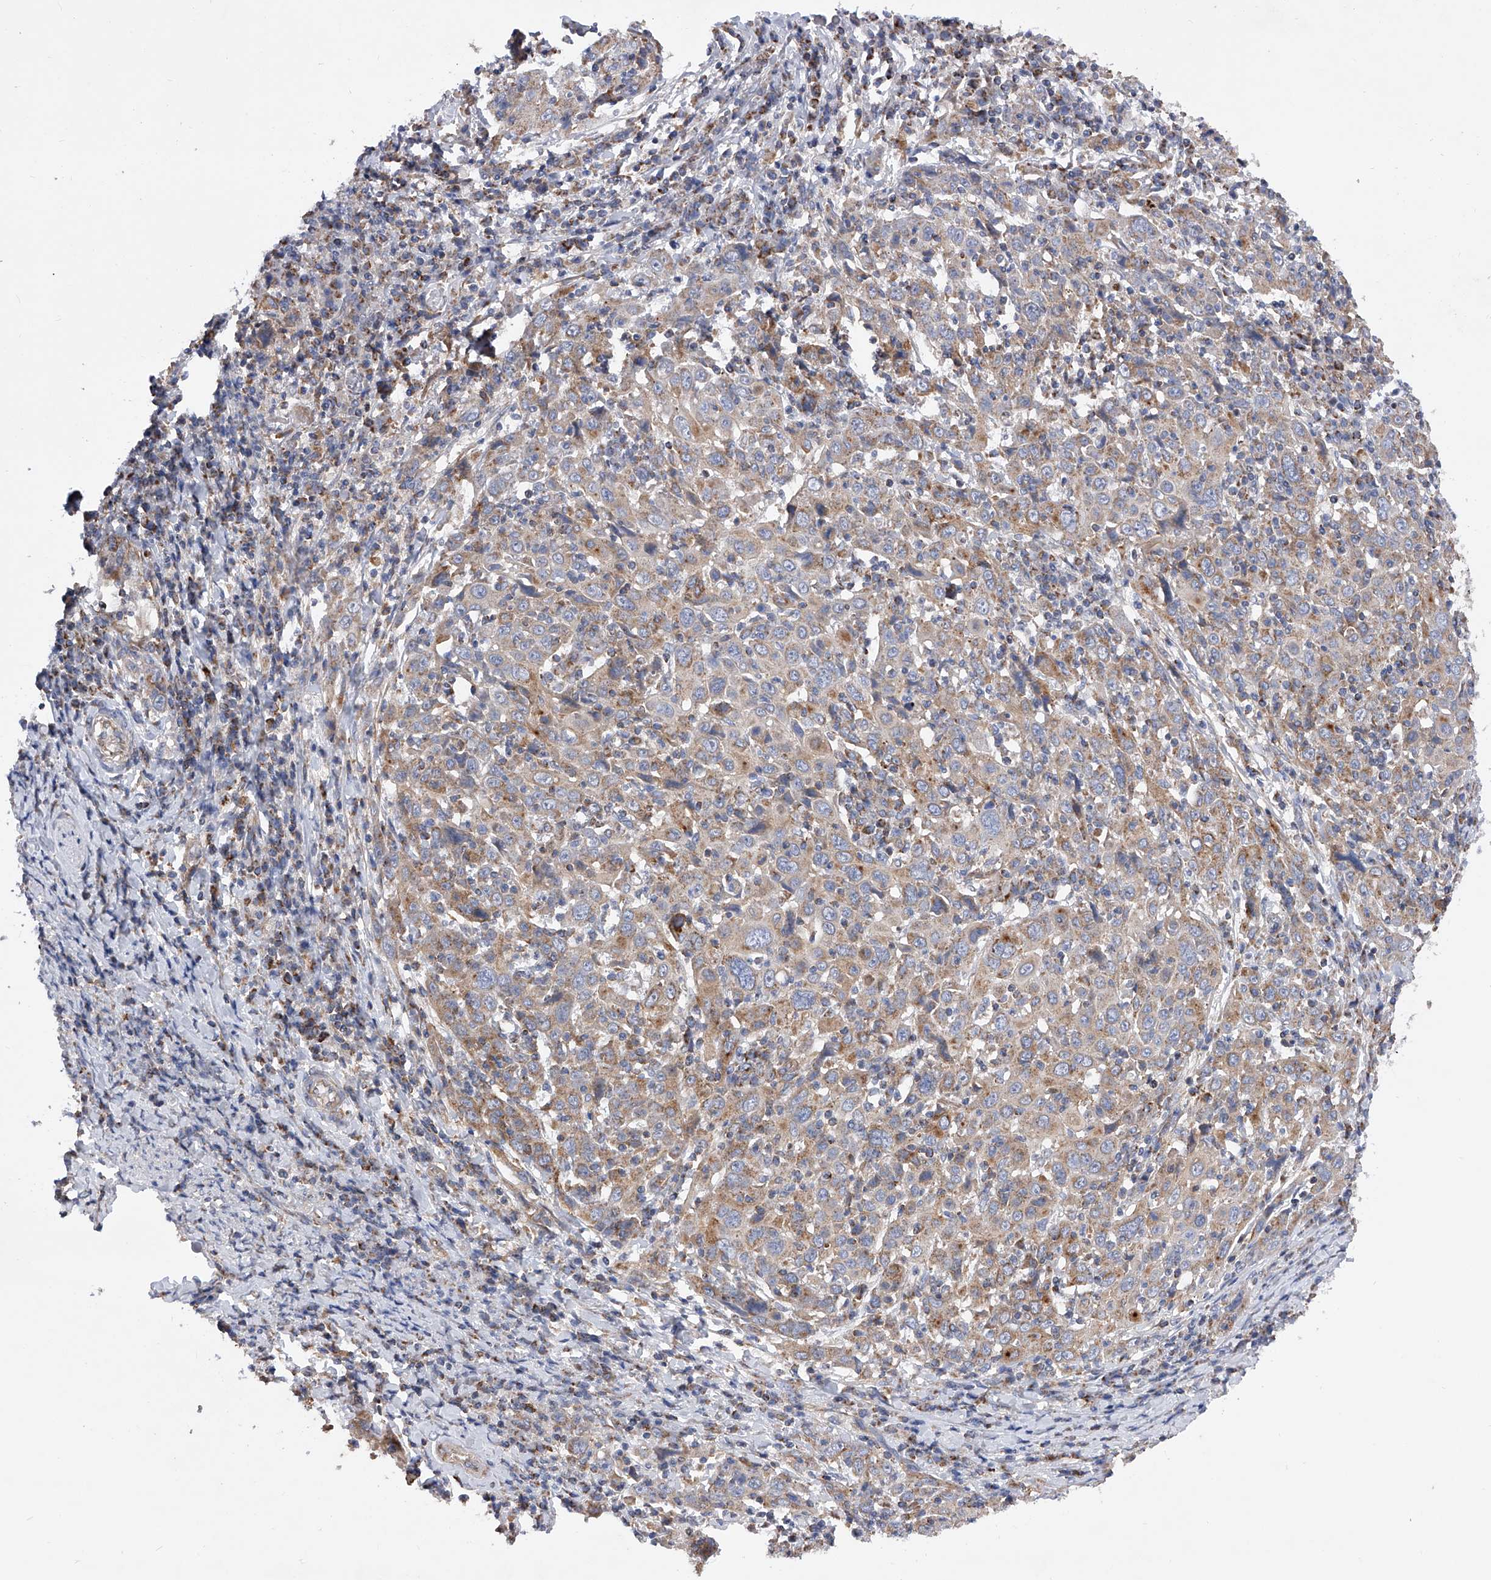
{"staining": {"intensity": "weak", "quantity": ">75%", "location": "cytoplasmic/membranous"}, "tissue": "cervical cancer", "cell_type": "Tumor cells", "image_type": "cancer", "snomed": [{"axis": "morphology", "description": "Squamous cell carcinoma, NOS"}, {"axis": "topography", "description": "Cervix"}], "caption": "Immunohistochemistry (DAB) staining of cervical cancer reveals weak cytoplasmic/membranous protein positivity in about >75% of tumor cells.", "gene": "PDSS2", "patient": {"sex": "female", "age": 46}}